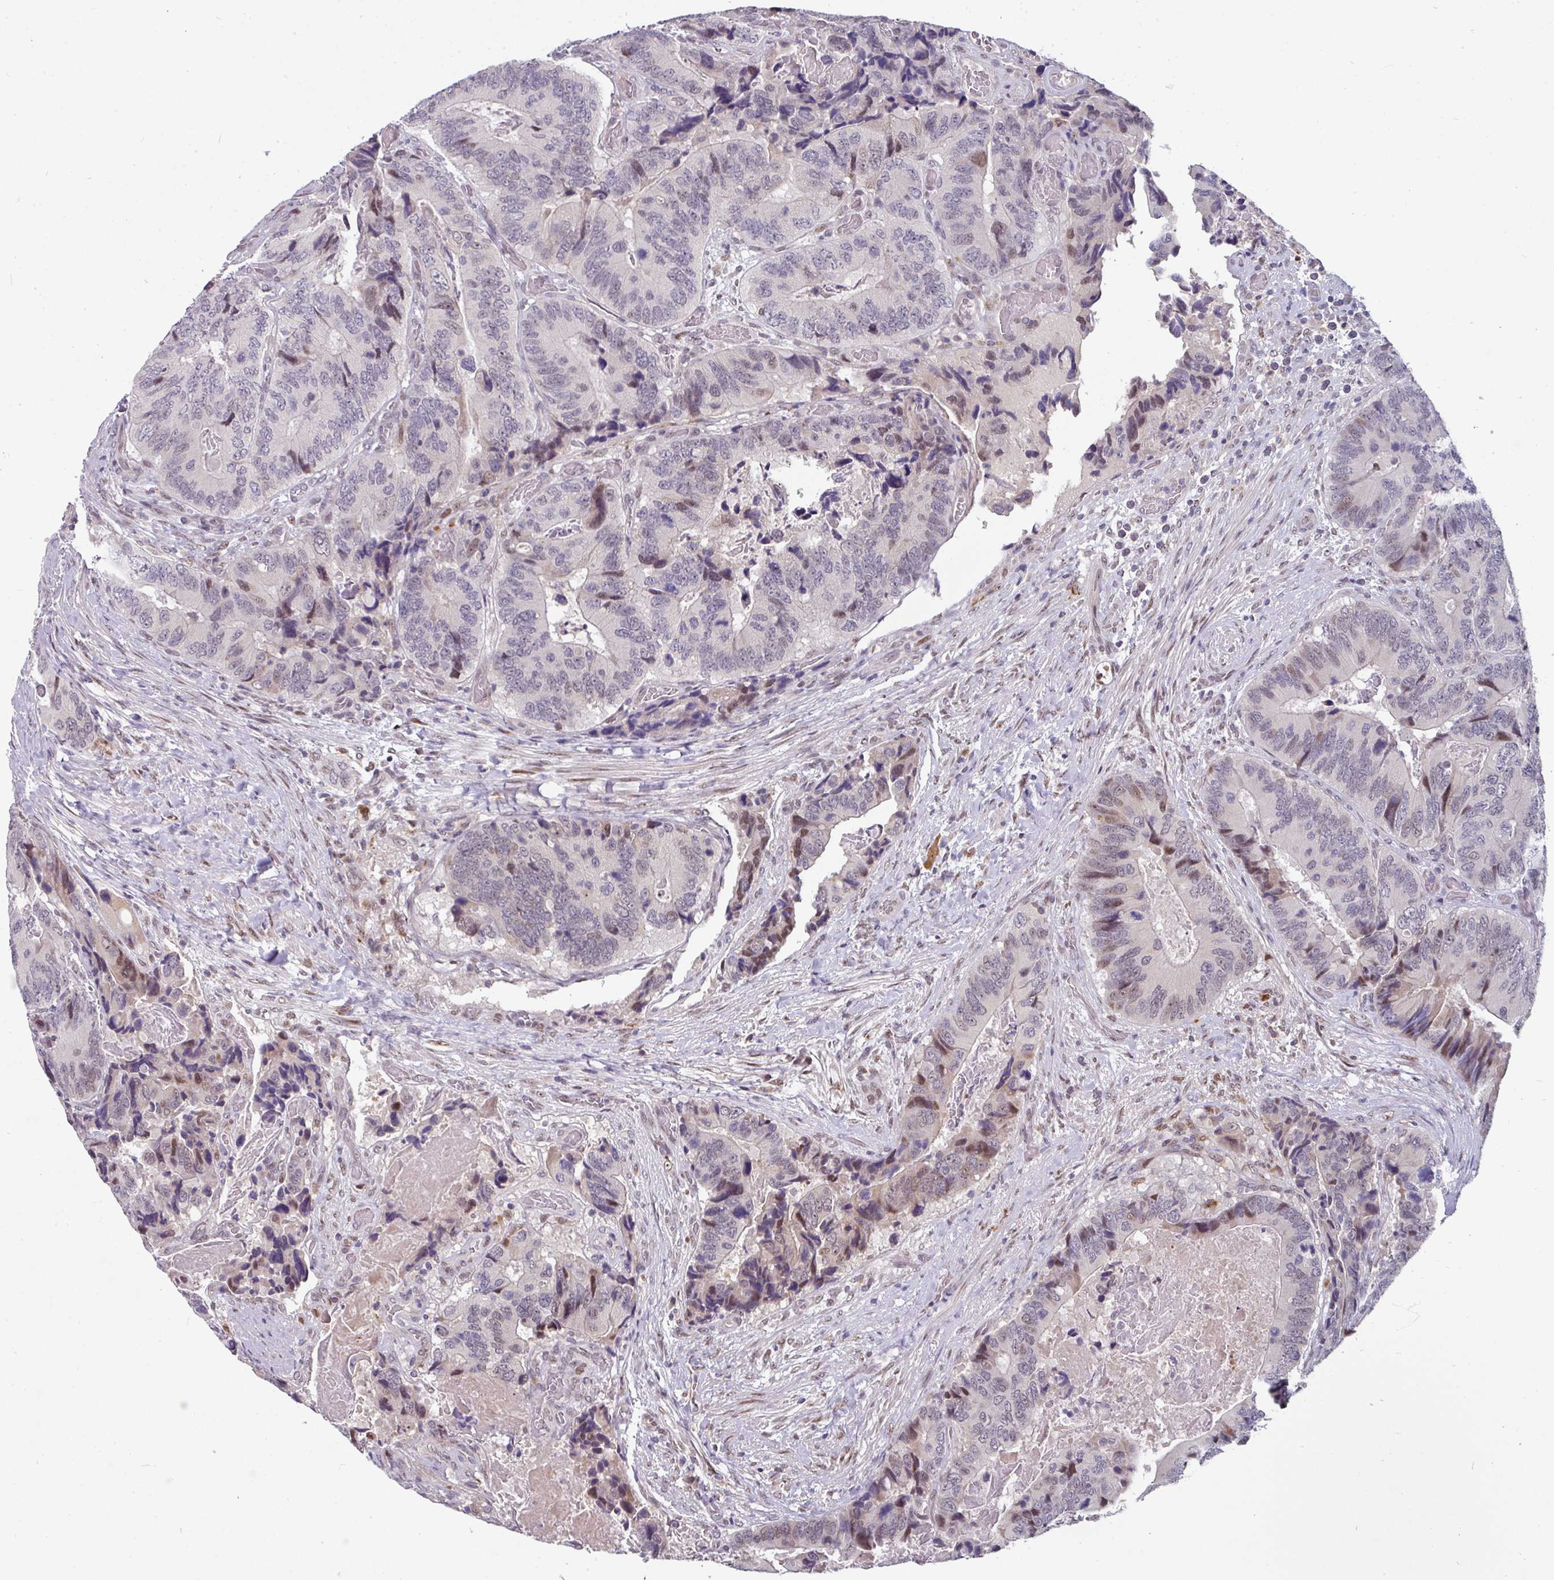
{"staining": {"intensity": "weak", "quantity": "<25%", "location": "nuclear"}, "tissue": "colorectal cancer", "cell_type": "Tumor cells", "image_type": "cancer", "snomed": [{"axis": "morphology", "description": "Adenocarcinoma, NOS"}, {"axis": "topography", "description": "Colon"}], "caption": "Tumor cells are negative for protein expression in human colorectal adenocarcinoma.", "gene": "SWSAP1", "patient": {"sex": "male", "age": 84}}